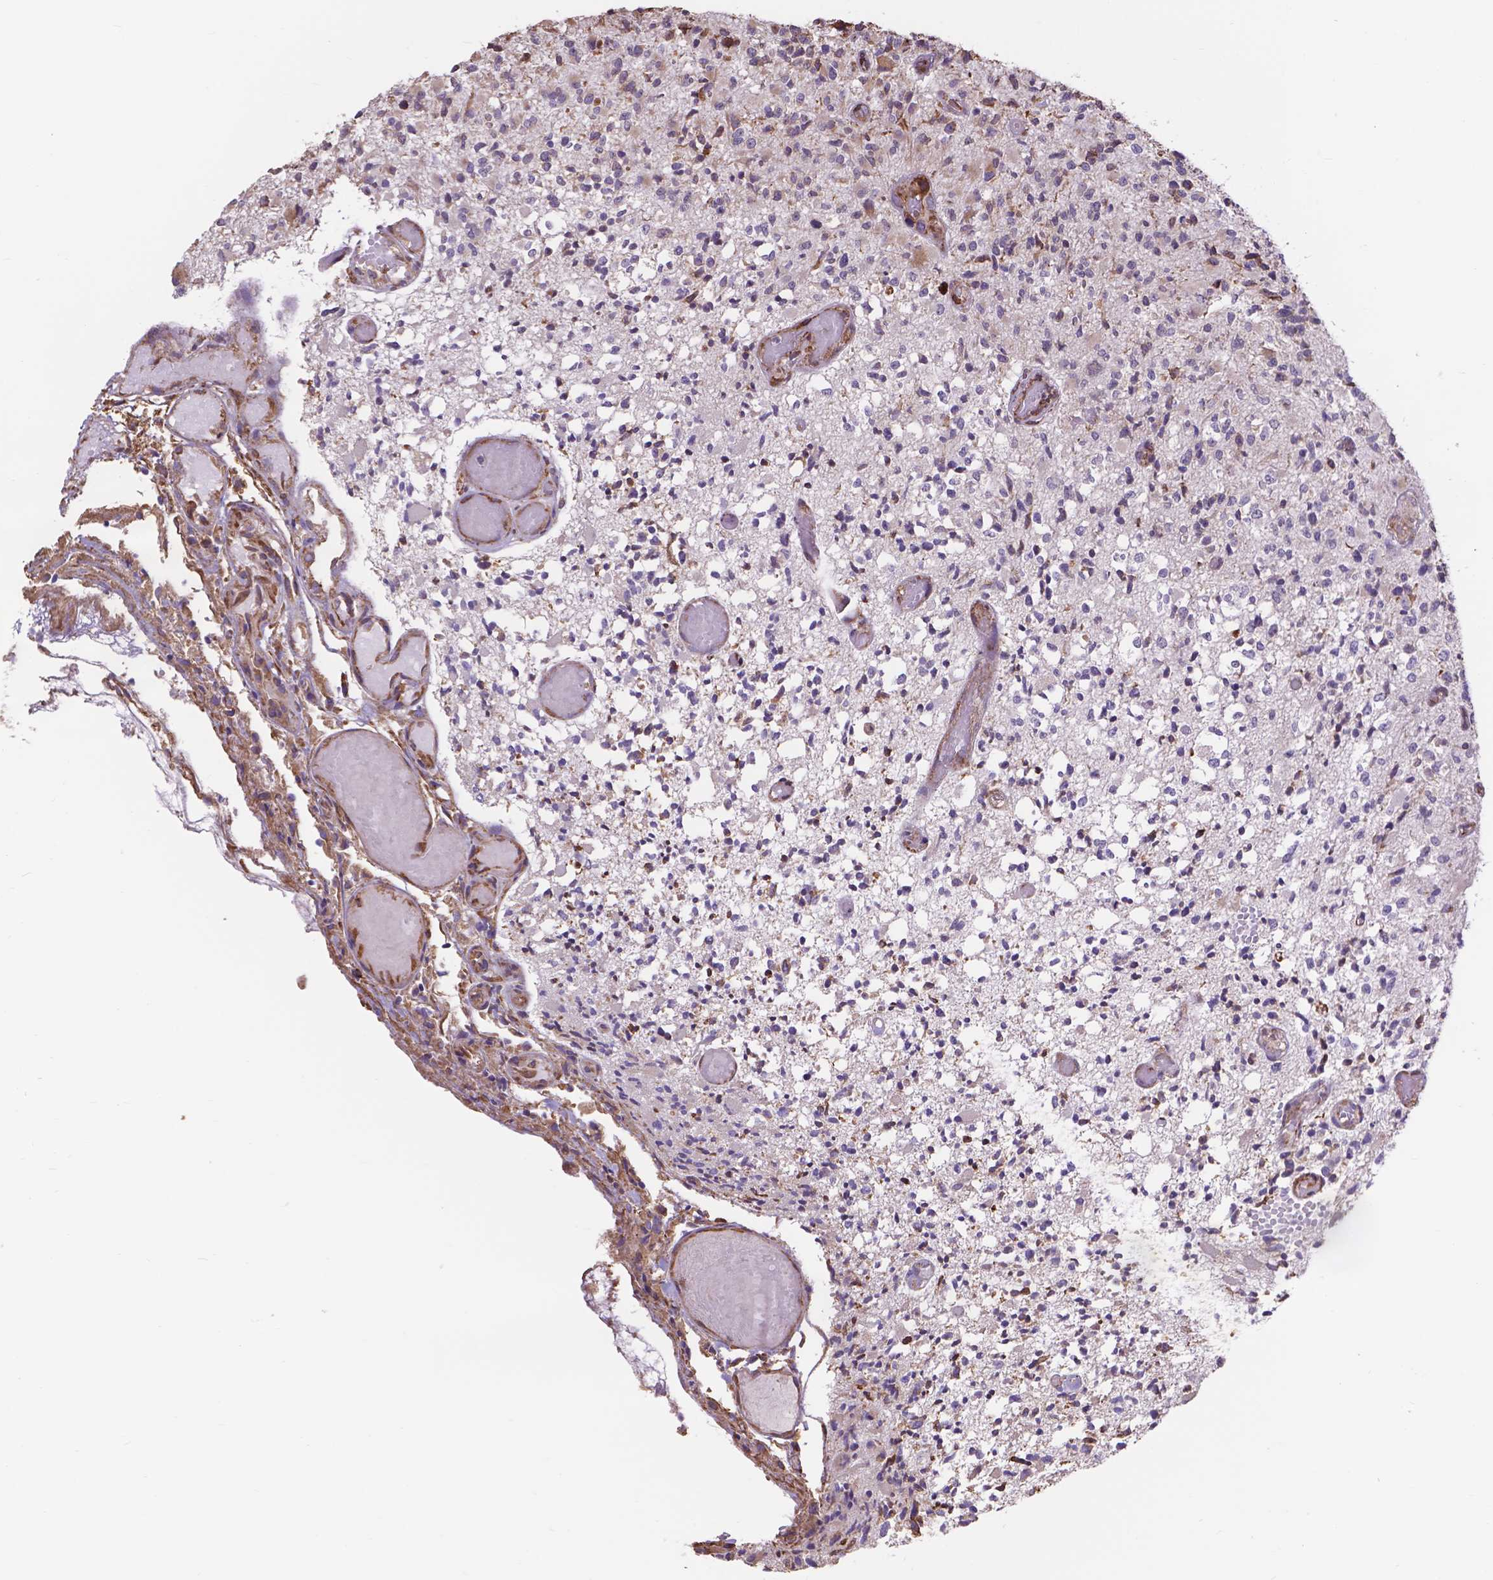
{"staining": {"intensity": "negative", "quantity": "none", "location": "none"}, "tissue": "glioma", "cell_type": "Tumor cells", "image_type": "cancer", "snomed": [{"axis": "morphology", "description": "Glioma, malignant, High grade"}, {"axis": "topography", "description": "Brain"}], "caption": "Immunohistochemistry micrograph of human high-grade glioma (malignant) stained for a protein (brown), which demonstrates no staining in tumor cells. The staining was performed using DAB (3,3'-diaminobenzidine) to visualize the protein expression in brown, while the nuclei were stained in blue with hematoxylin (Magnification: 20x).", "gene": "IPO11", "patient": {"sex": "female", "age": 63}}